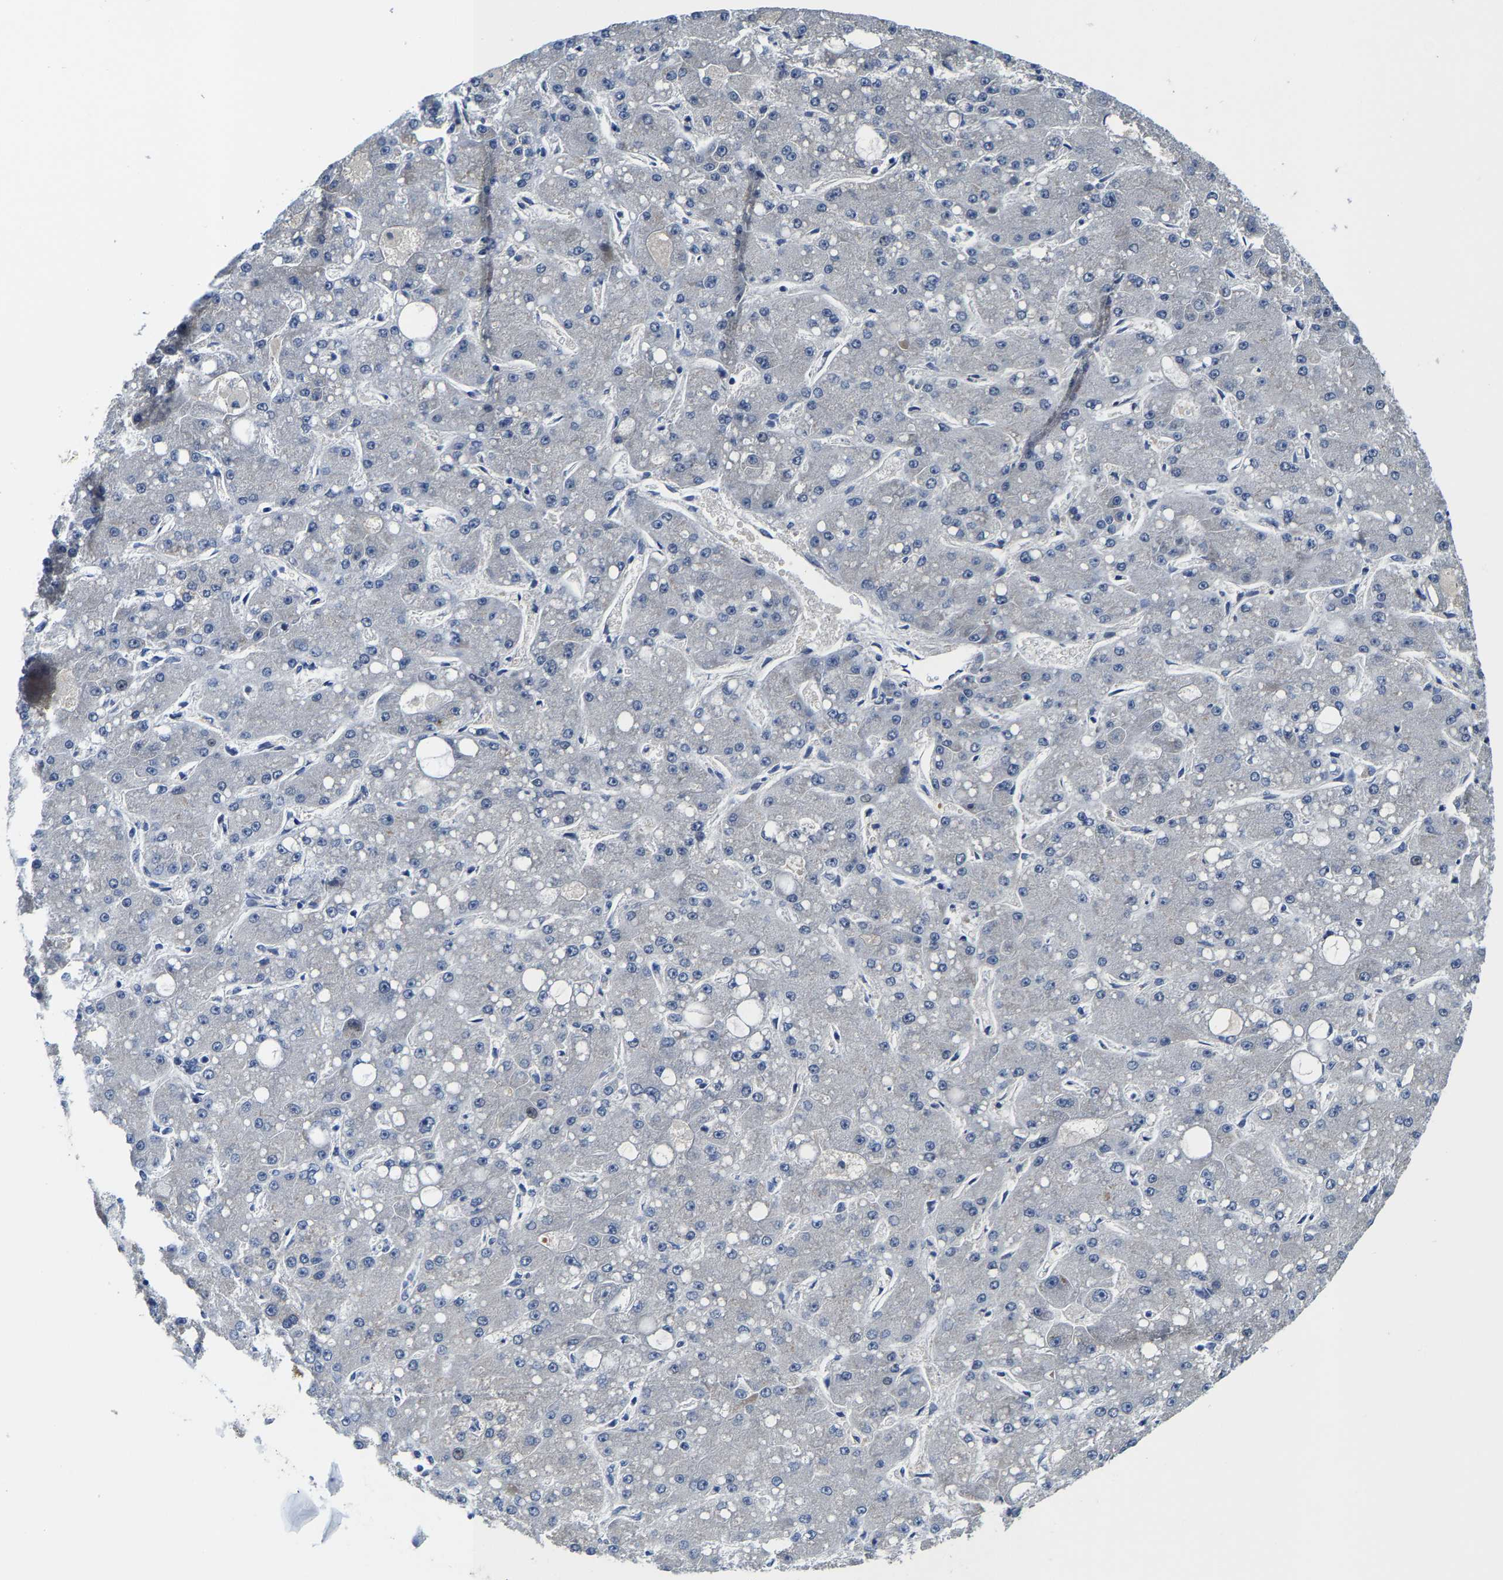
{"staining": {"intensity": "negative", "quantity": "none", "location": "none"}, "tissue": "liver cancer", "cell_type": "Tumor cells", "image_type": "cancer", "snomed": [{"axis": "morphology", "description": "Carcinoma, Hepatocellular, NOS"}, {"axis": "topography", "description": "Liver"}], "caption": "Human liver hepatocellular carcinoma stained for a protein using IHC reveals no expression in tumor cells.", "gene": "KLHL1", "patient": {"sex": "male", "age": 67}}